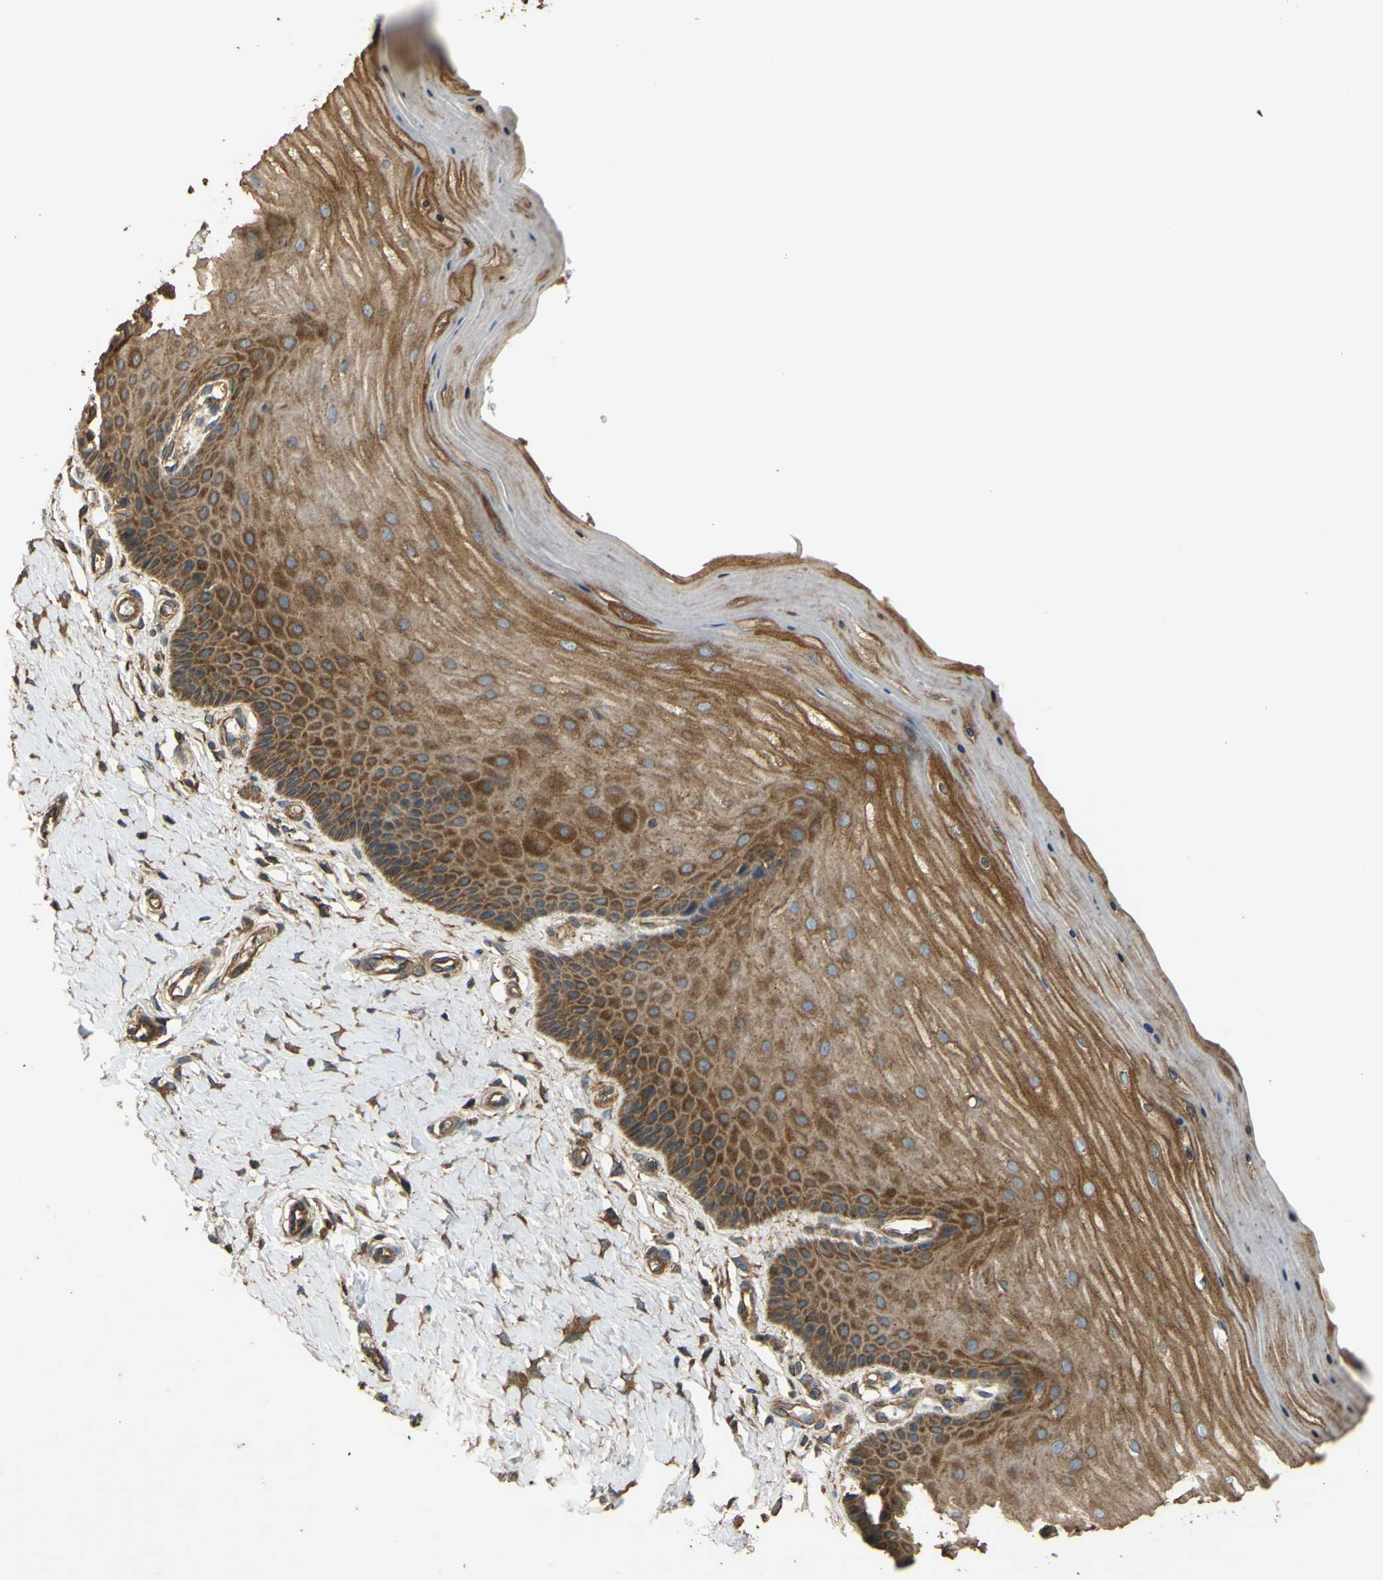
{"staining": {"intensity": "moderate", "quantity": ">75%", "location": "cytoplasmic/membranous"}, "tissue": "cervix", "cell_type": "Glandular cells", "image_type": "normal", "snomed": [{"axis": "morphology", "description": "Normal tissue, NOS"}, {"axis": "topography", "description": "Cervix"}], "caption": "Protein staining of benign cervix reveals moderate cytoplasmic/membranous positivity in approximately >75% of glandular cells.", "gene": "CTTN", "patient": {"sex": "female", "age": 55}}